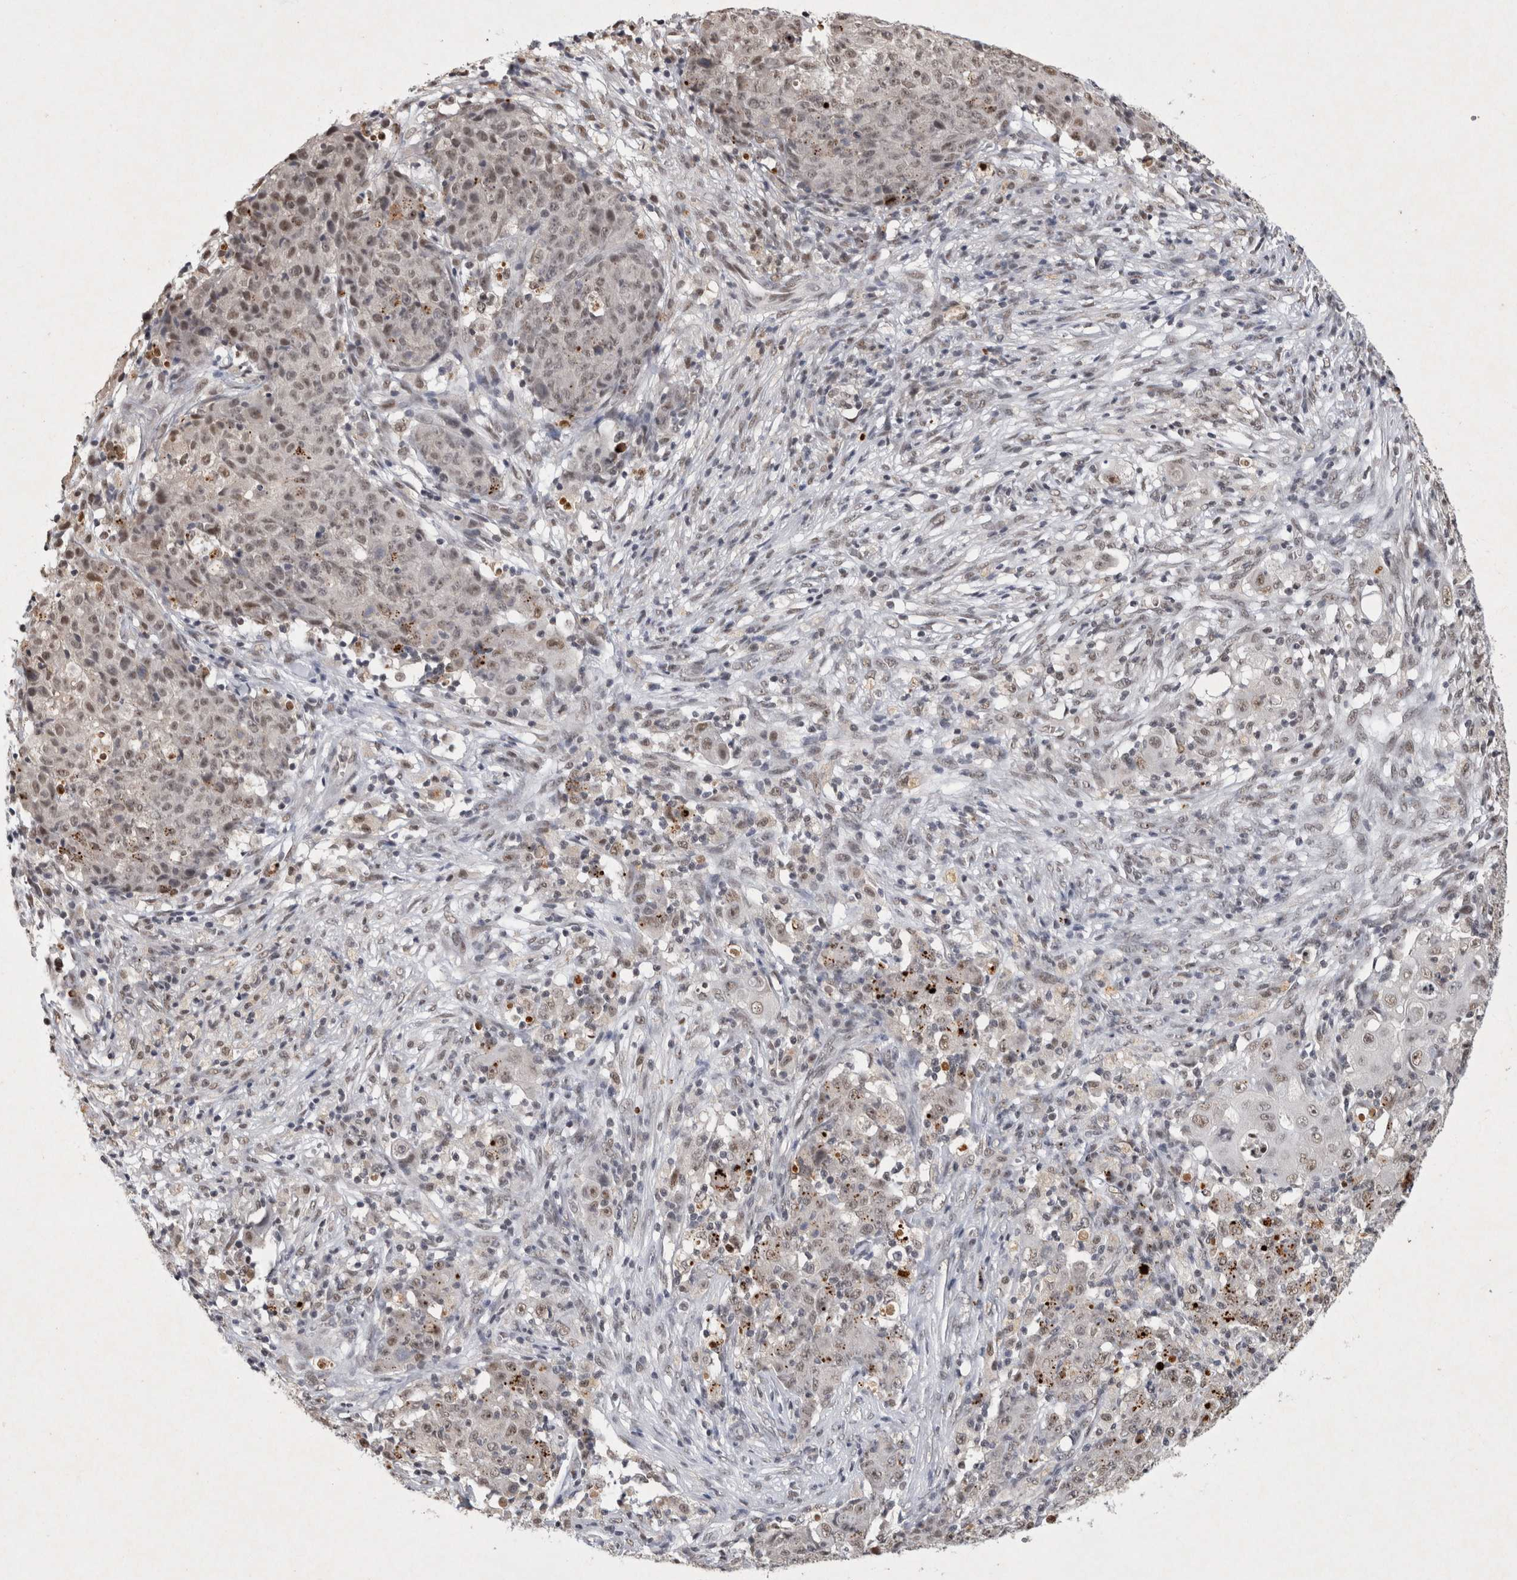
{"staining": {"intensity": "weak", "quantity": ">75%", "location": "nuclear"}, "tissue": "ovarian cancer", "cell_type": "Tumor cells", "image_type": "cancer", "snomed": [{"axis": "morphology", "description": "Carcinoma, endometroid"}, {"axis": "topography", "description": "Ovary"}], "caption": "Immunohistochemical staining of human ovarian cancer shows weak nuclear protein staining in about >75% of tumor cells.", "gene": "XRCC5", "patient": {"sex": "female", "age": 42}}